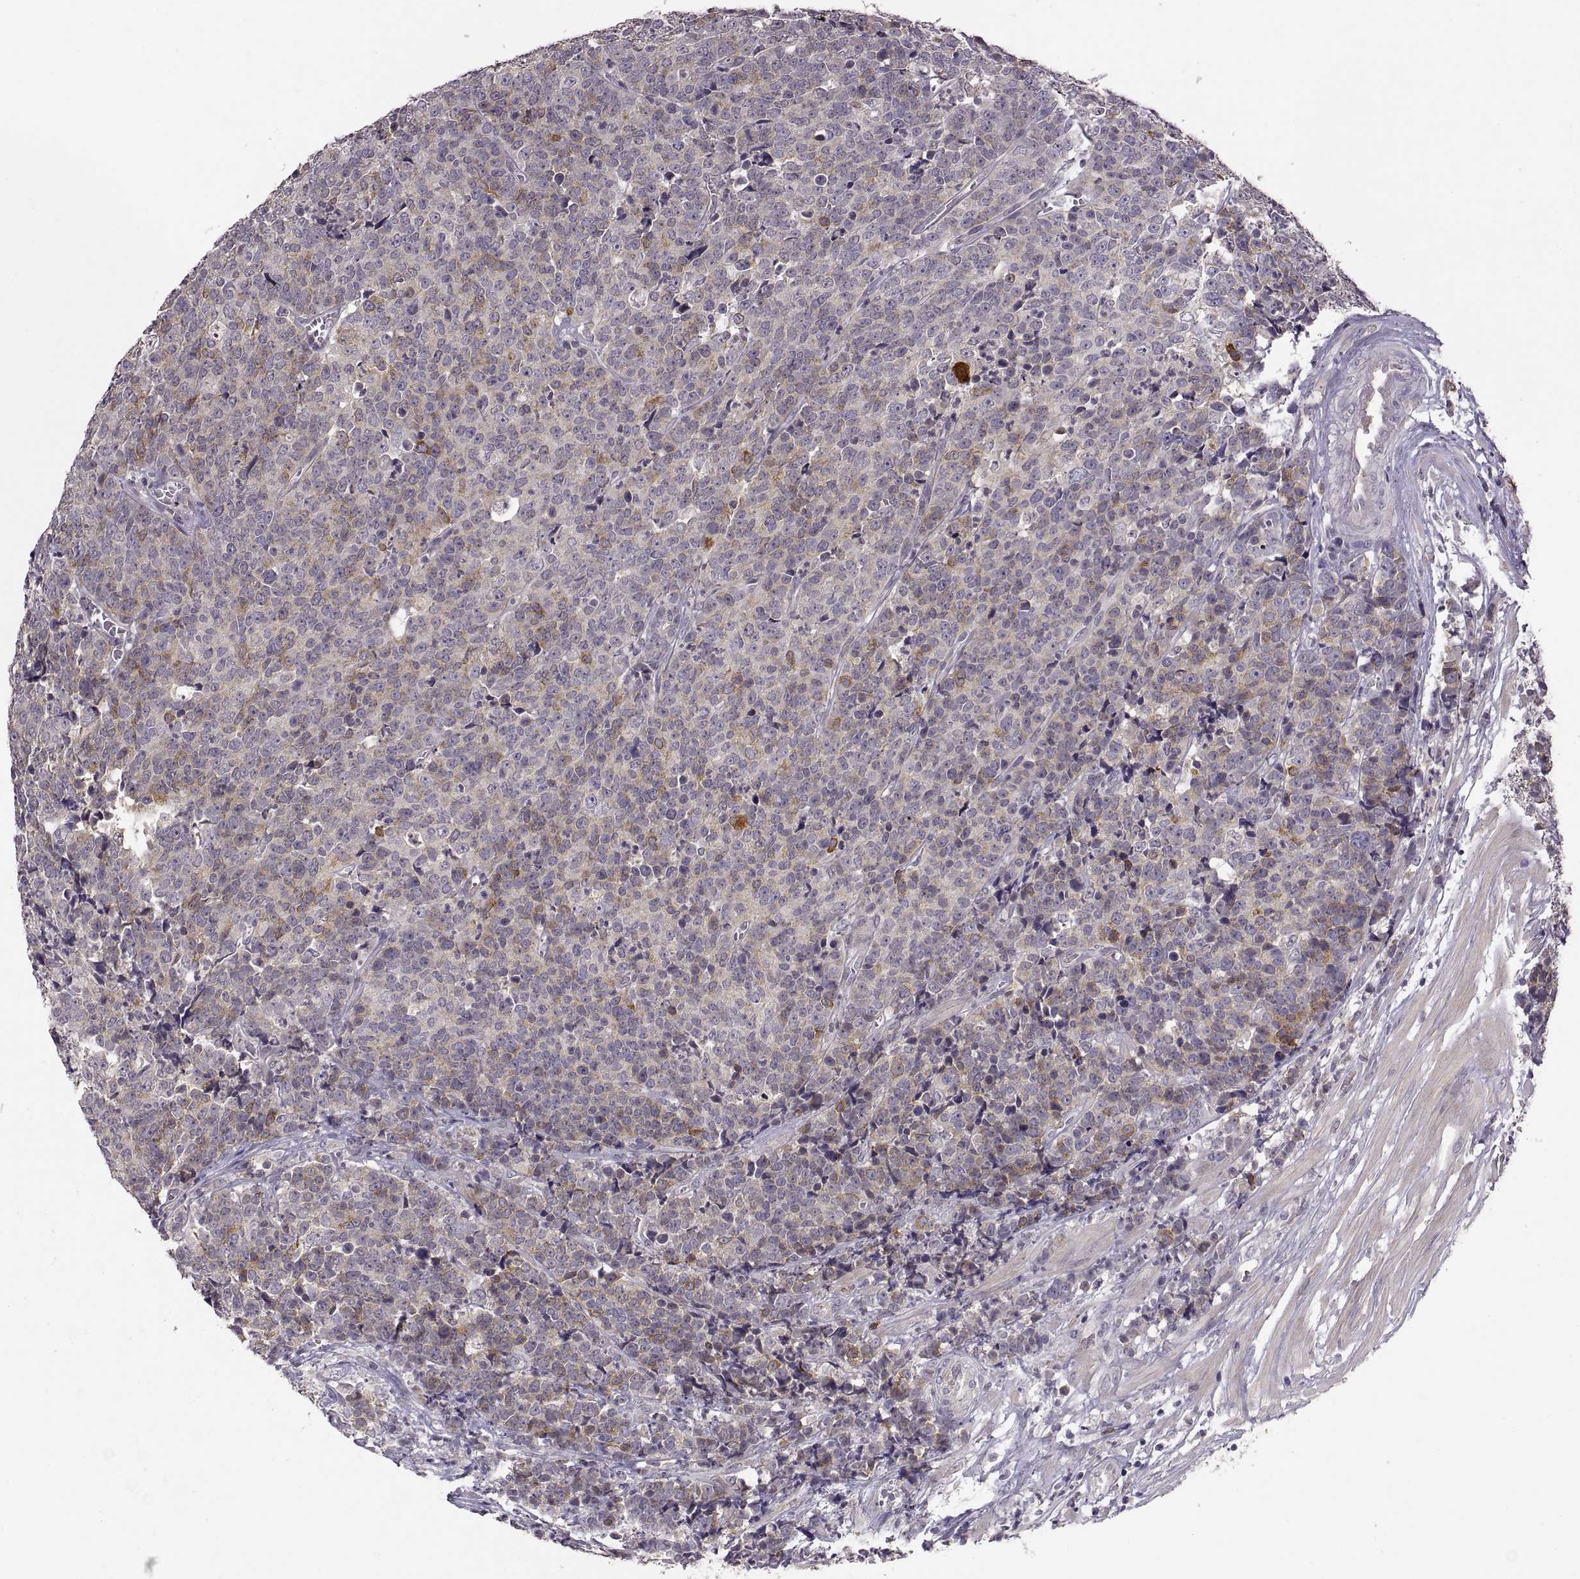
{"staining": {"intensity": "moderate", "quantity": "<25%", "location": "cytoplasmic/membranous"}, "tissue": "prostate cancer", "cell_type": "Tumor cells", "image_type": "cancer", "snomed": [{"axis": "morphology", "description": "Adenocarcinoma, NOS"}, {"axis": "topography", "description": "Prostate"}], "caption": "A brown stain shows moderate cytoplasmic/membranous positivity of a protein in human prostate cancer tumor cells. The staining was performed using DAB to visualize the protein expression in brown, while the nuclei were stained in blue with hematoxylin (Magnification: 20x).", "gene": "HMGCR", "patient": {"sex": "male", "age": 67}}